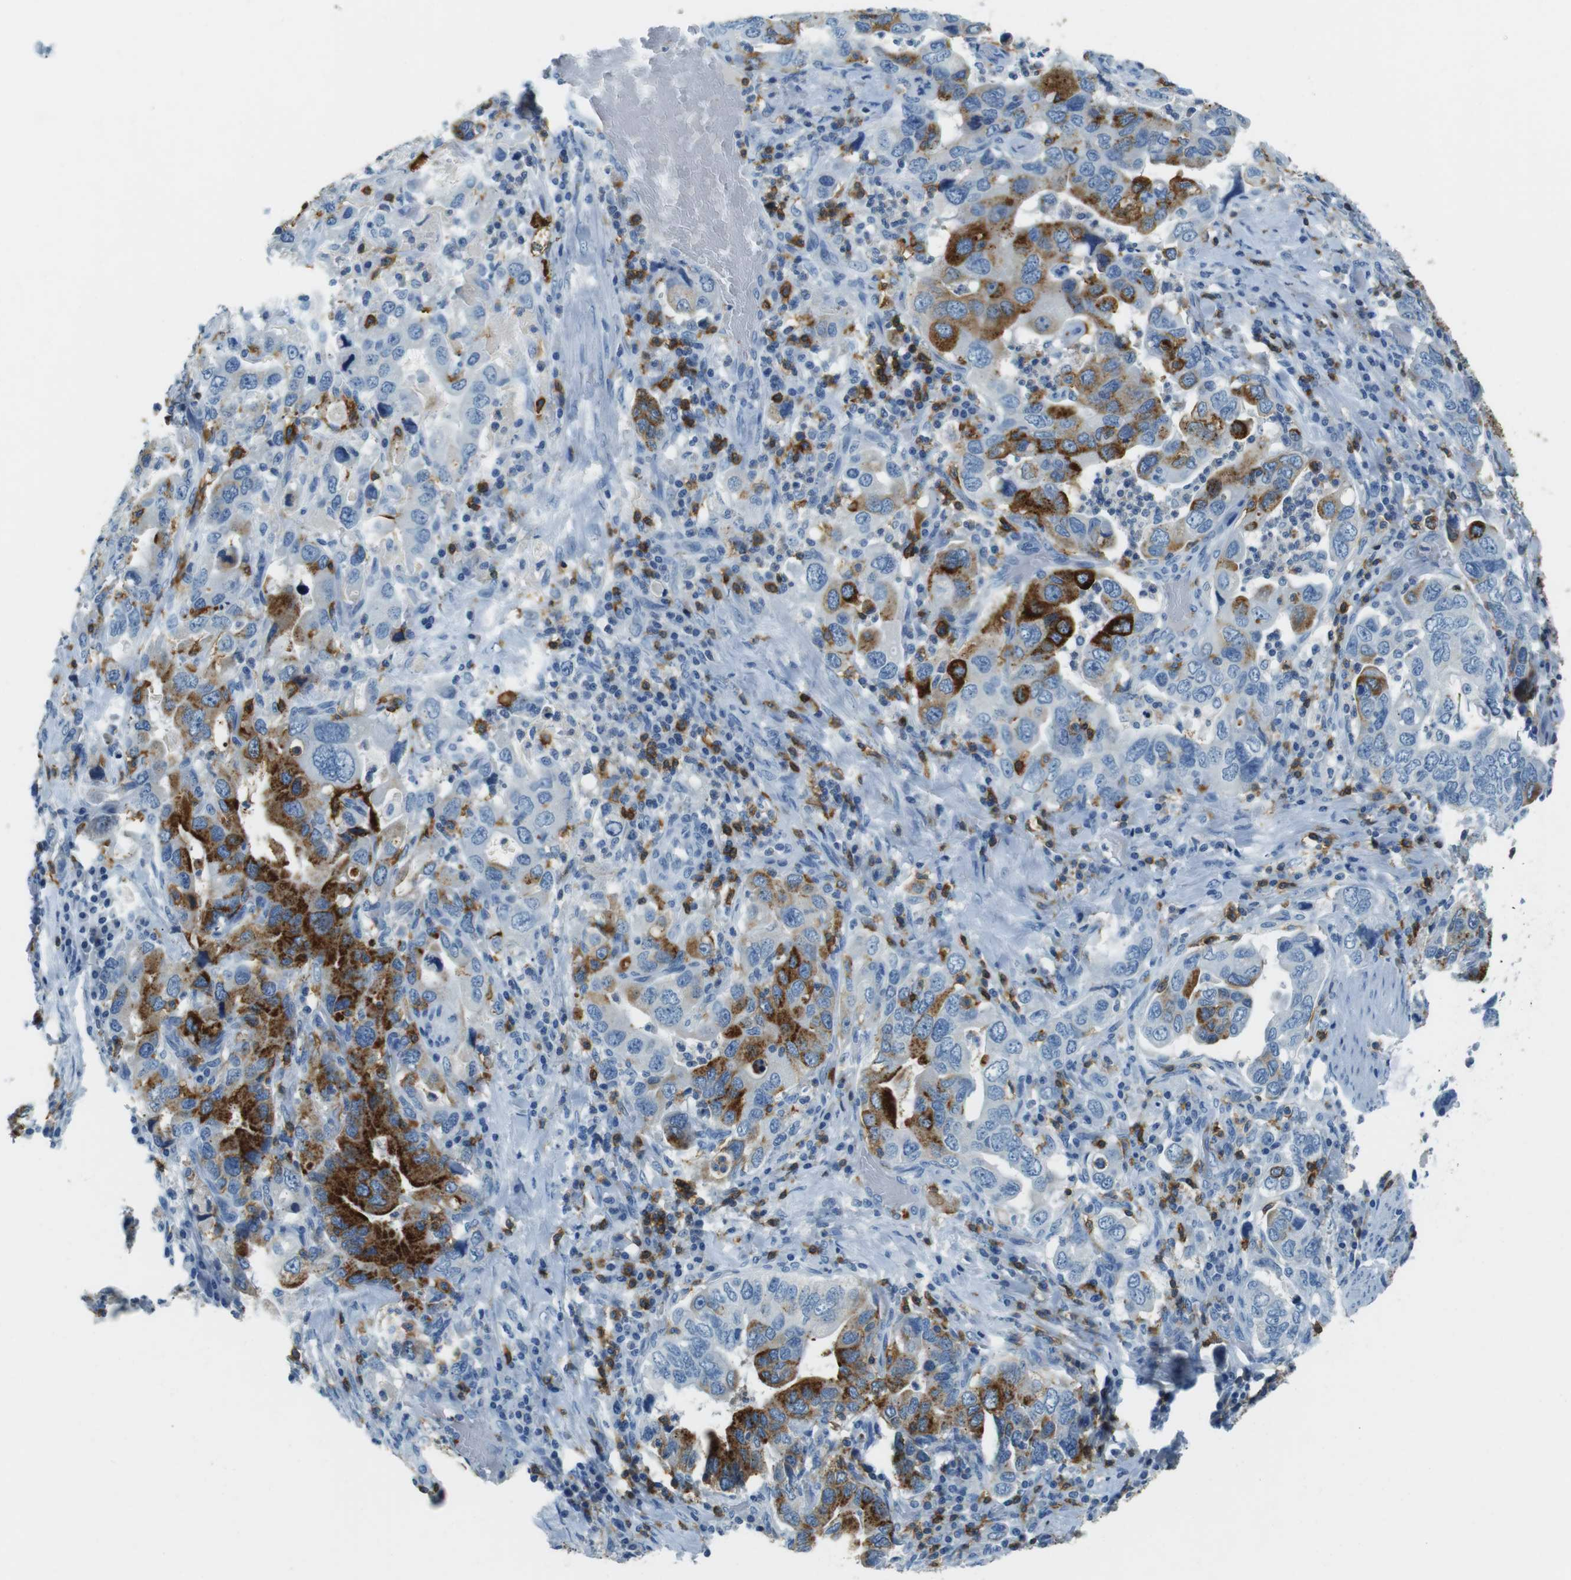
{"staining": {"intensity": "strong", "quantity": "<25%", "location": "cytoplasmic/membranous"}, "tissue": "stomach cancer", "cell_type": "Tumor cells", "image_type": "cancer", "snomed": [{"axis": "morphology", "description": "Adenocarcinoma, NOS"}, {"axis": "topography", "description": "Stomach, upper"}], "caption": "Brown immunohistochemical staining in stomach adenocarcinoma displays strong cytoplasmic/membranous staining in about <25% of tumor cells. Nuclei are stained in blue.", "gene": "LAT", "patient": {"sex": "male", "age": 62}}